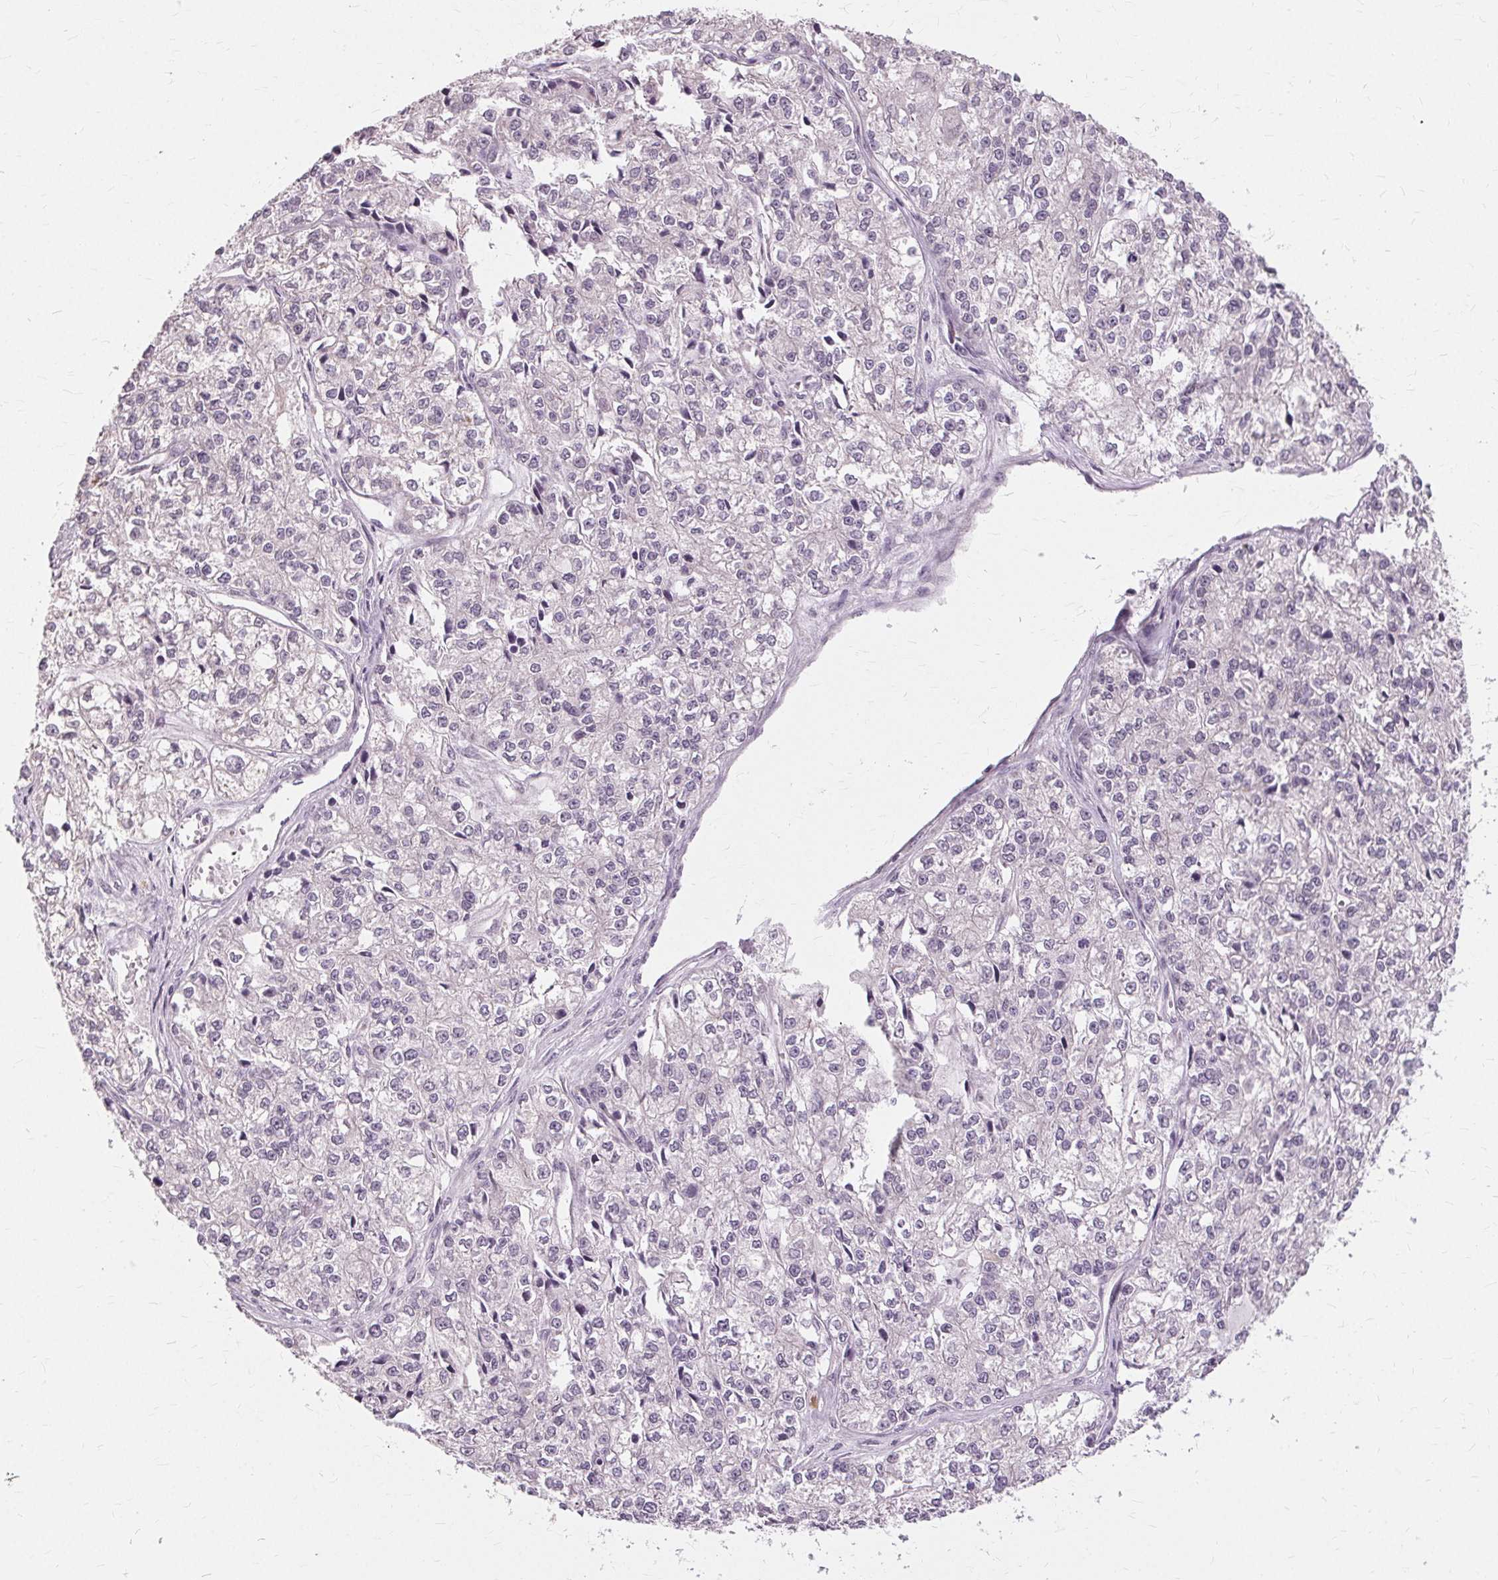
{"staining": {"intensity": "weak", "quantity": "<25%", "location": "cytoplasmic/membranous"}, "tissue": "ovarian cancer", "cell_type": "Tumor cells", "image_type": "cancer", "snomed": [{"axis": "morphology", "description": "Carcinoma, endometroid"}, {"axis": "topography", "description": "Ovary"}], "caption": "IHC of endometroid carcinoma (ovarian) demonstrates no expression in tumor cells.", "gene": "SIGLEC6", "patient": {"sex": "female", "age": 64}}